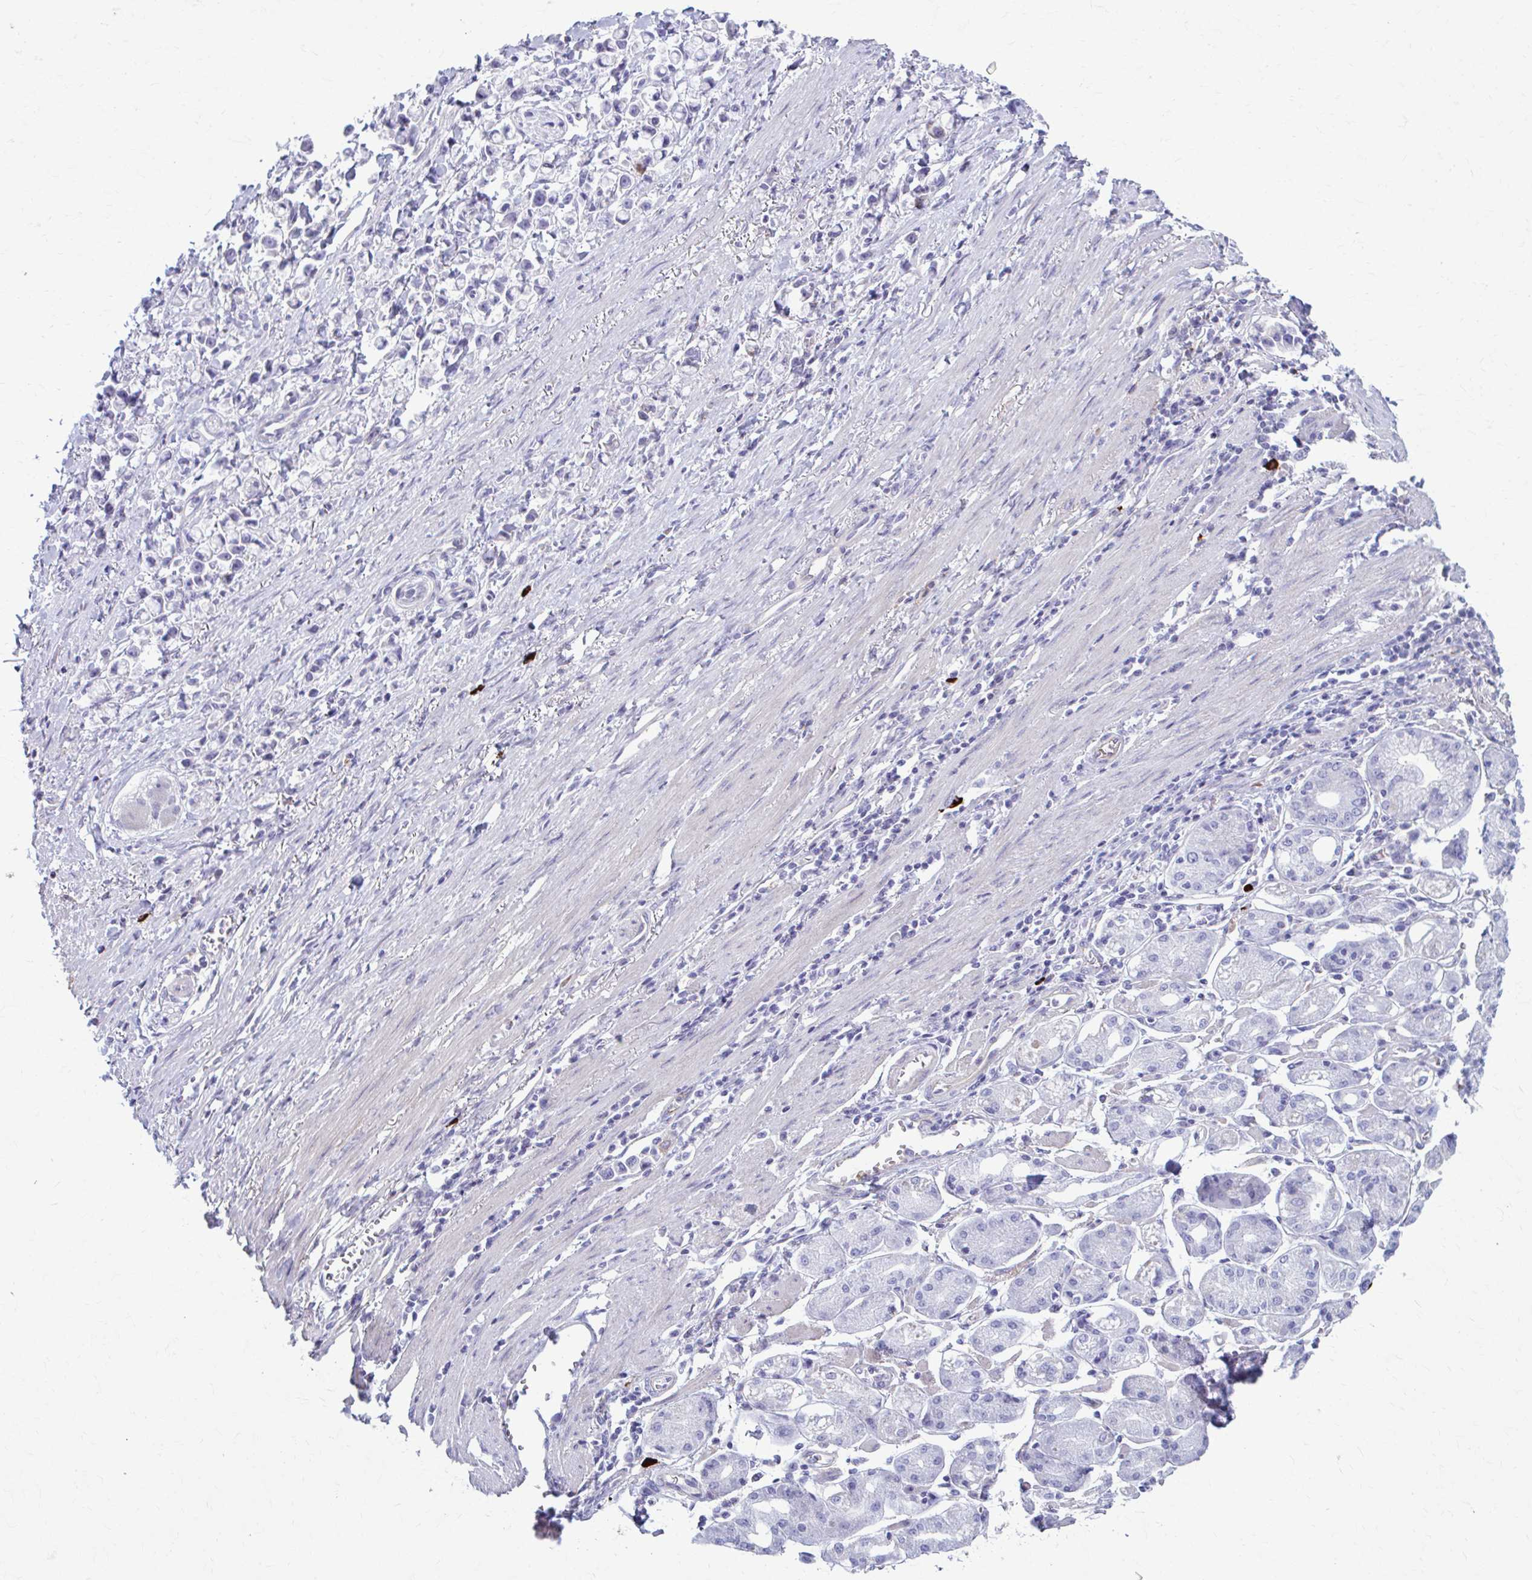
{"staining": {"intensity": "negative", "quantity": "none", "location": "none"}, "tissue": "stomach cancer", "cell_type": "Tumor cells", "image_type": "cancer", "snomed": [{"axis": "morphology", "description": "Adenocarcinoma, NOS"}, {"axis": "topography", "description": "Stomach"}], "caption": "Stomach cancer was stained to show a protein in brown. There is no significant positivity in tumor cells.", "gene": "C12orf71", "patient": {"sex": "female", "age": 81}}